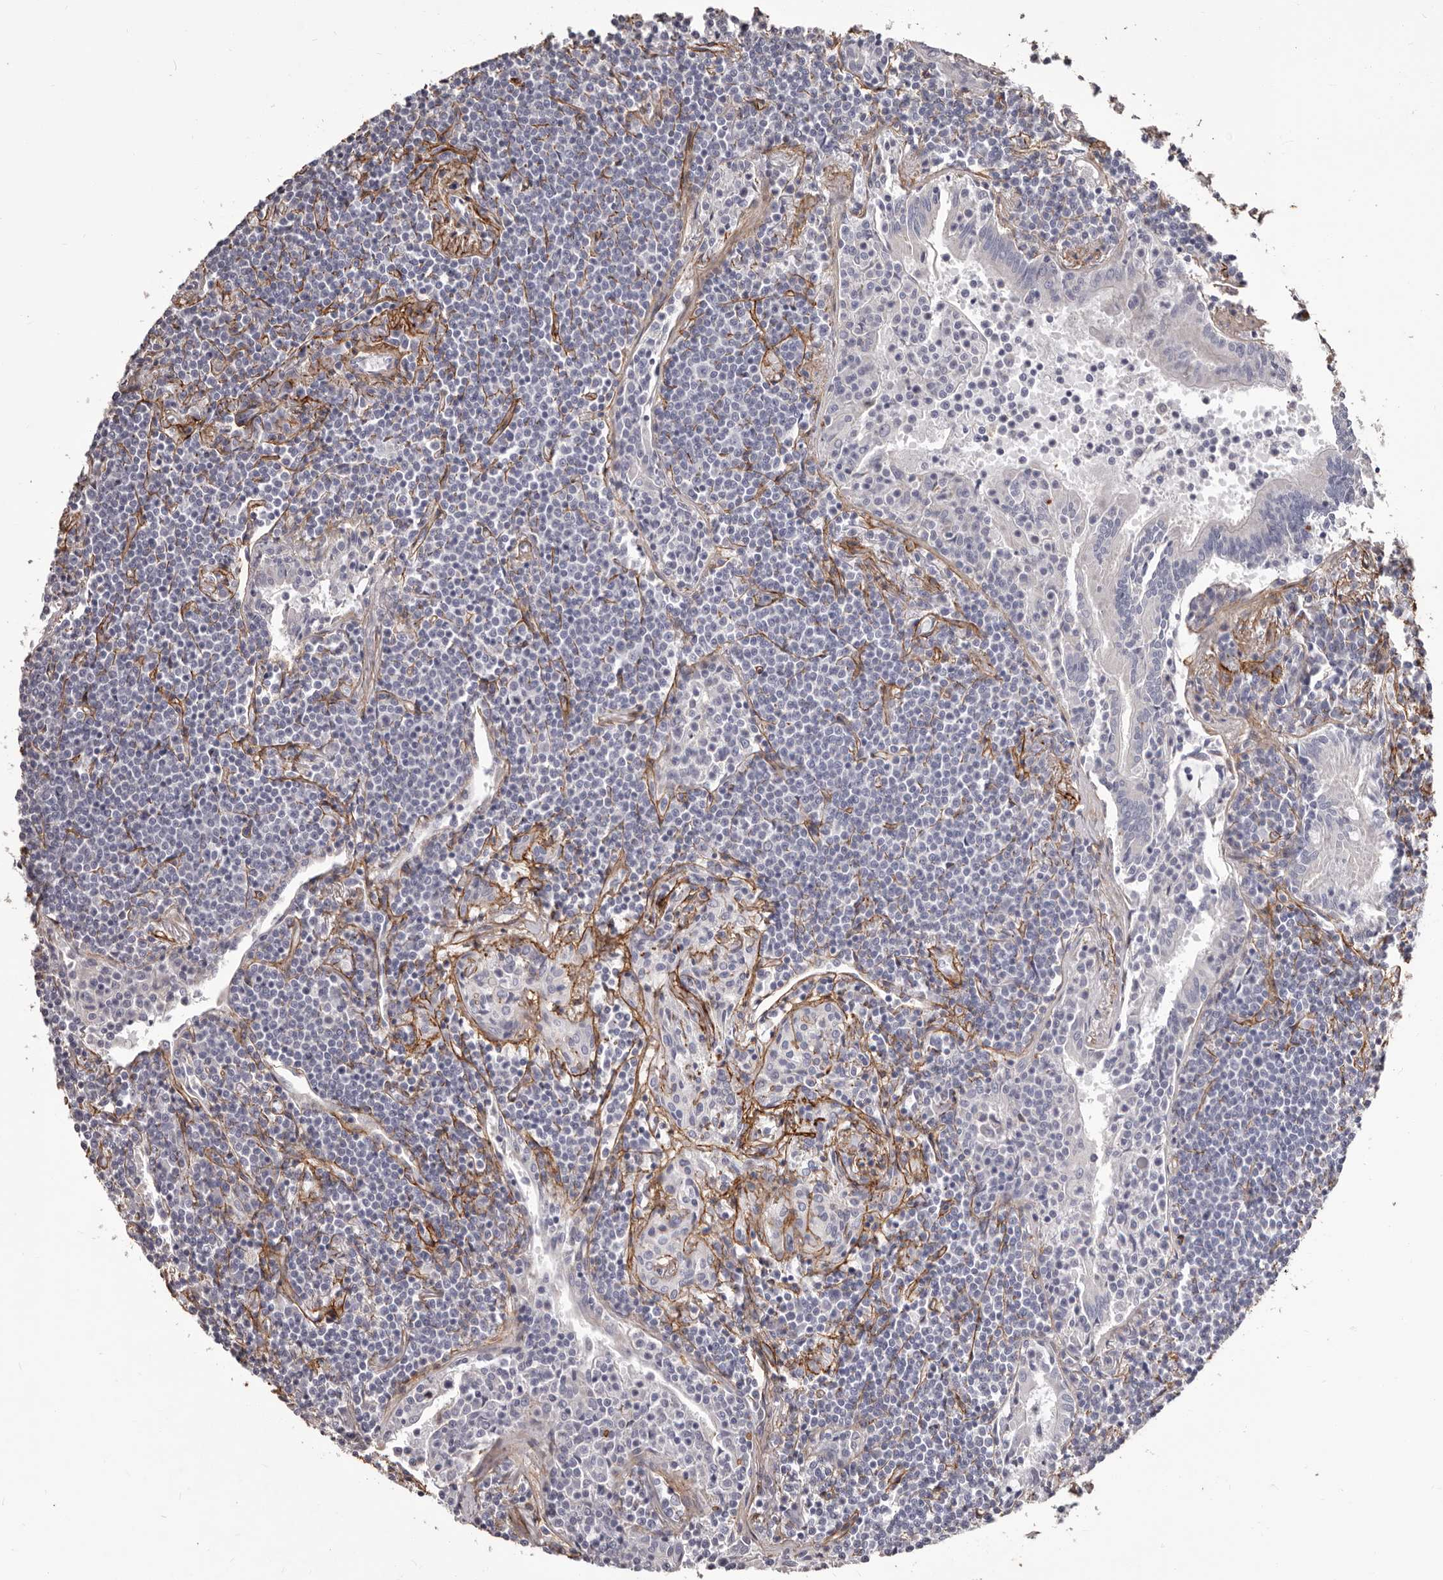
{"staining": {"intensity": "negative", "quantity": "none", "location": "none"}, "tissue": "lymphoma", "cell_type": "Tumor cells", "image_type": "cancer", "snomed": [{"axis": "morphology", "description": "Malignant lymphoma, non-Hodgkin's type, Low grade"}, {"axis": "topography", "description": "Lung"}], "caption": "An immunohistochemistry photomicrograph of low-grade malignant lymphoma, non-Hodgkin's type is shown. There is no staining in tumor cells of low-grade malignant lymphoma, non-Hodgkin's type.", "gene": "COL6A1", "patient": {"sex": "female", "age": 71}}